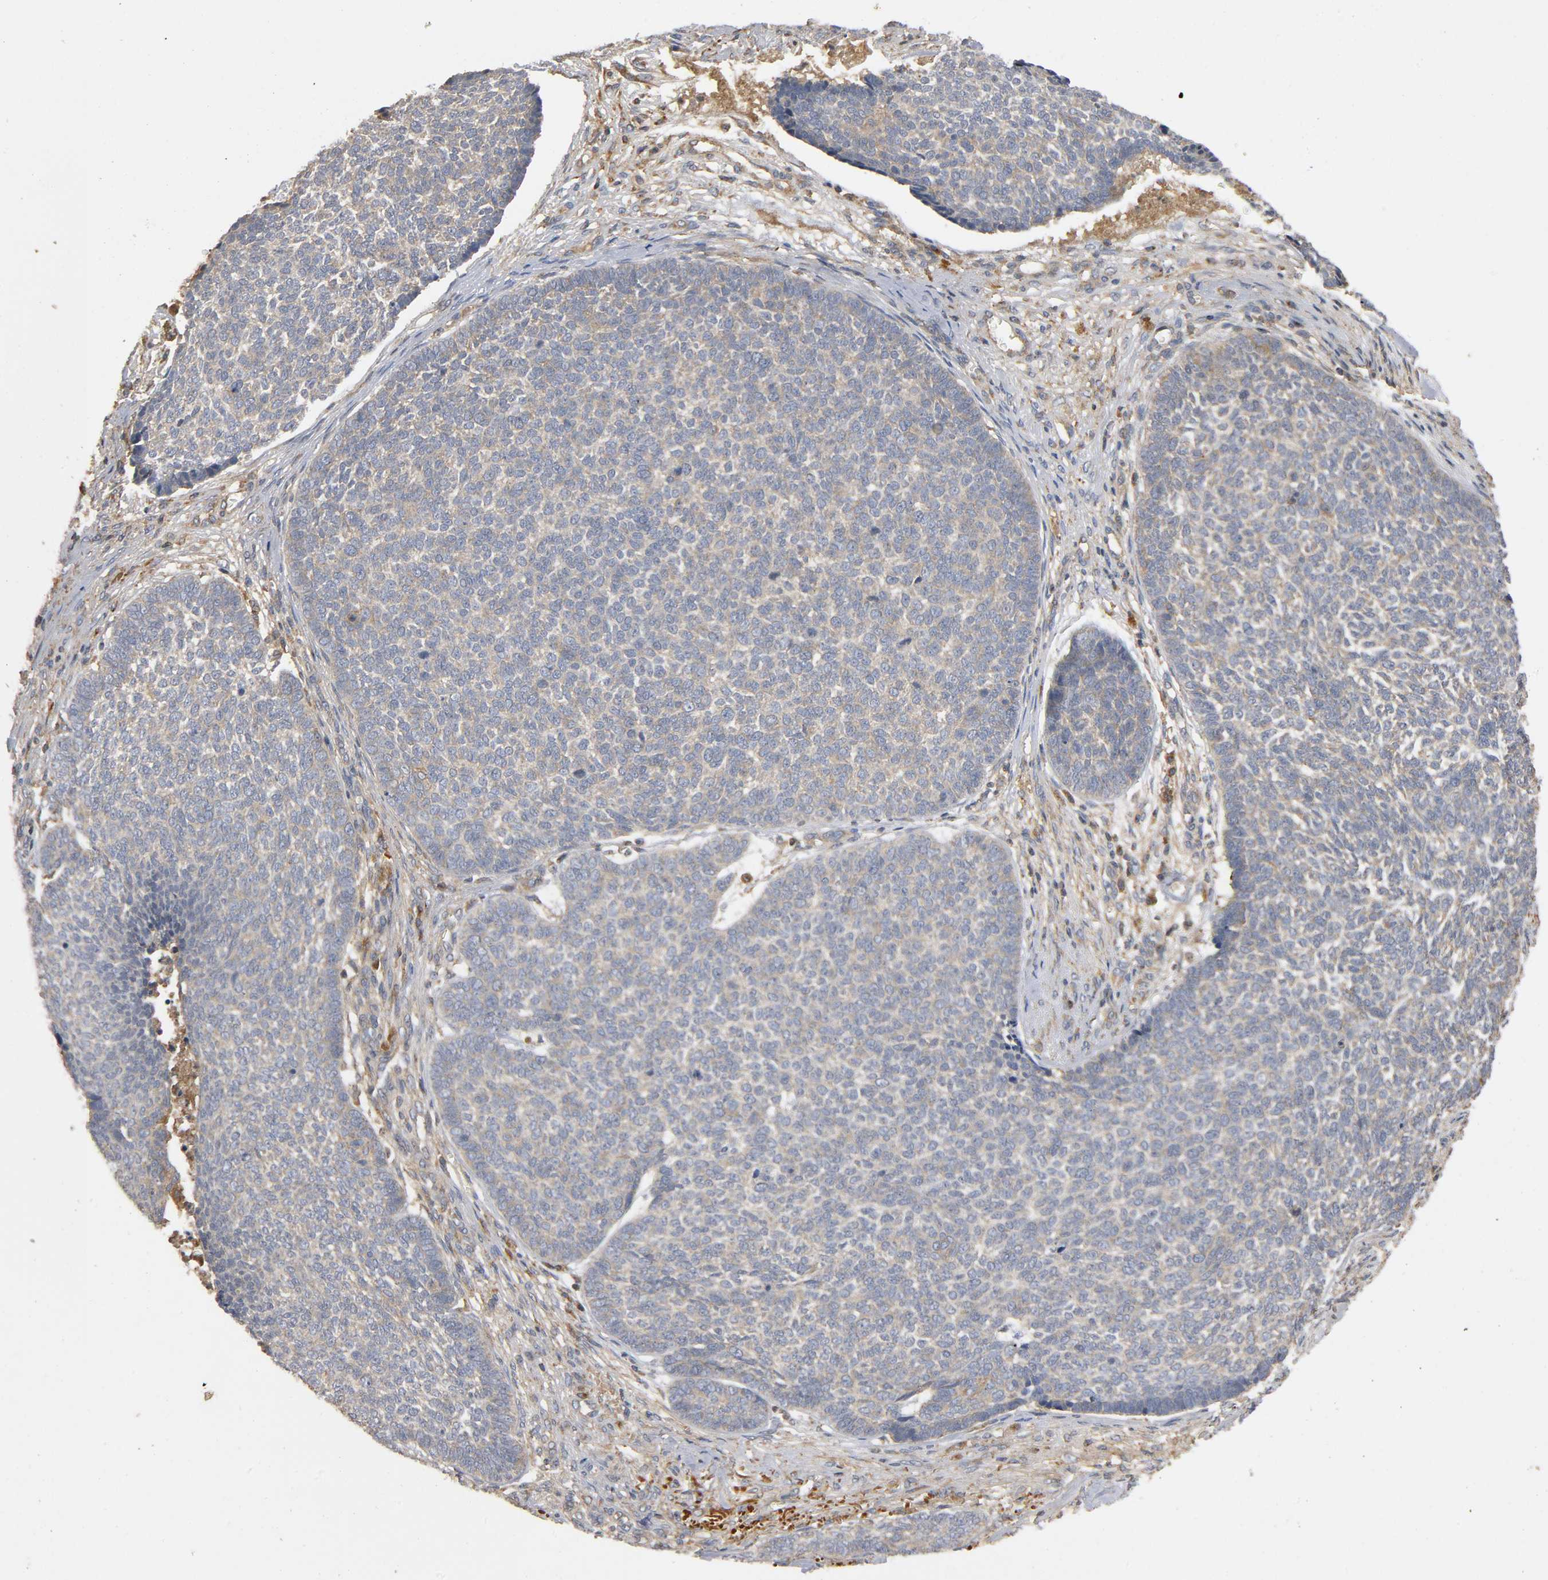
{"staining": {"intensity": "weak", "quantity": ">75%", "location": "cytoplasmic/membranous"}, "tissue": "skin cancer", "cell_type": "Tumor cells", "image_type": "cancer", "snomed": [{"axis": "morphology", "description": "Basal cell carcinoma"}, {"axis": "topography", "description": "Skin"}], "caption": "Tumor cells demonstrate low levels of weak cytoplasmic/membranous staining in about >75% of cells in human skin cancer (basal cell carcinoma).", "gene": "IKBKB", "patient": {"sex": "male", "age": 84}}